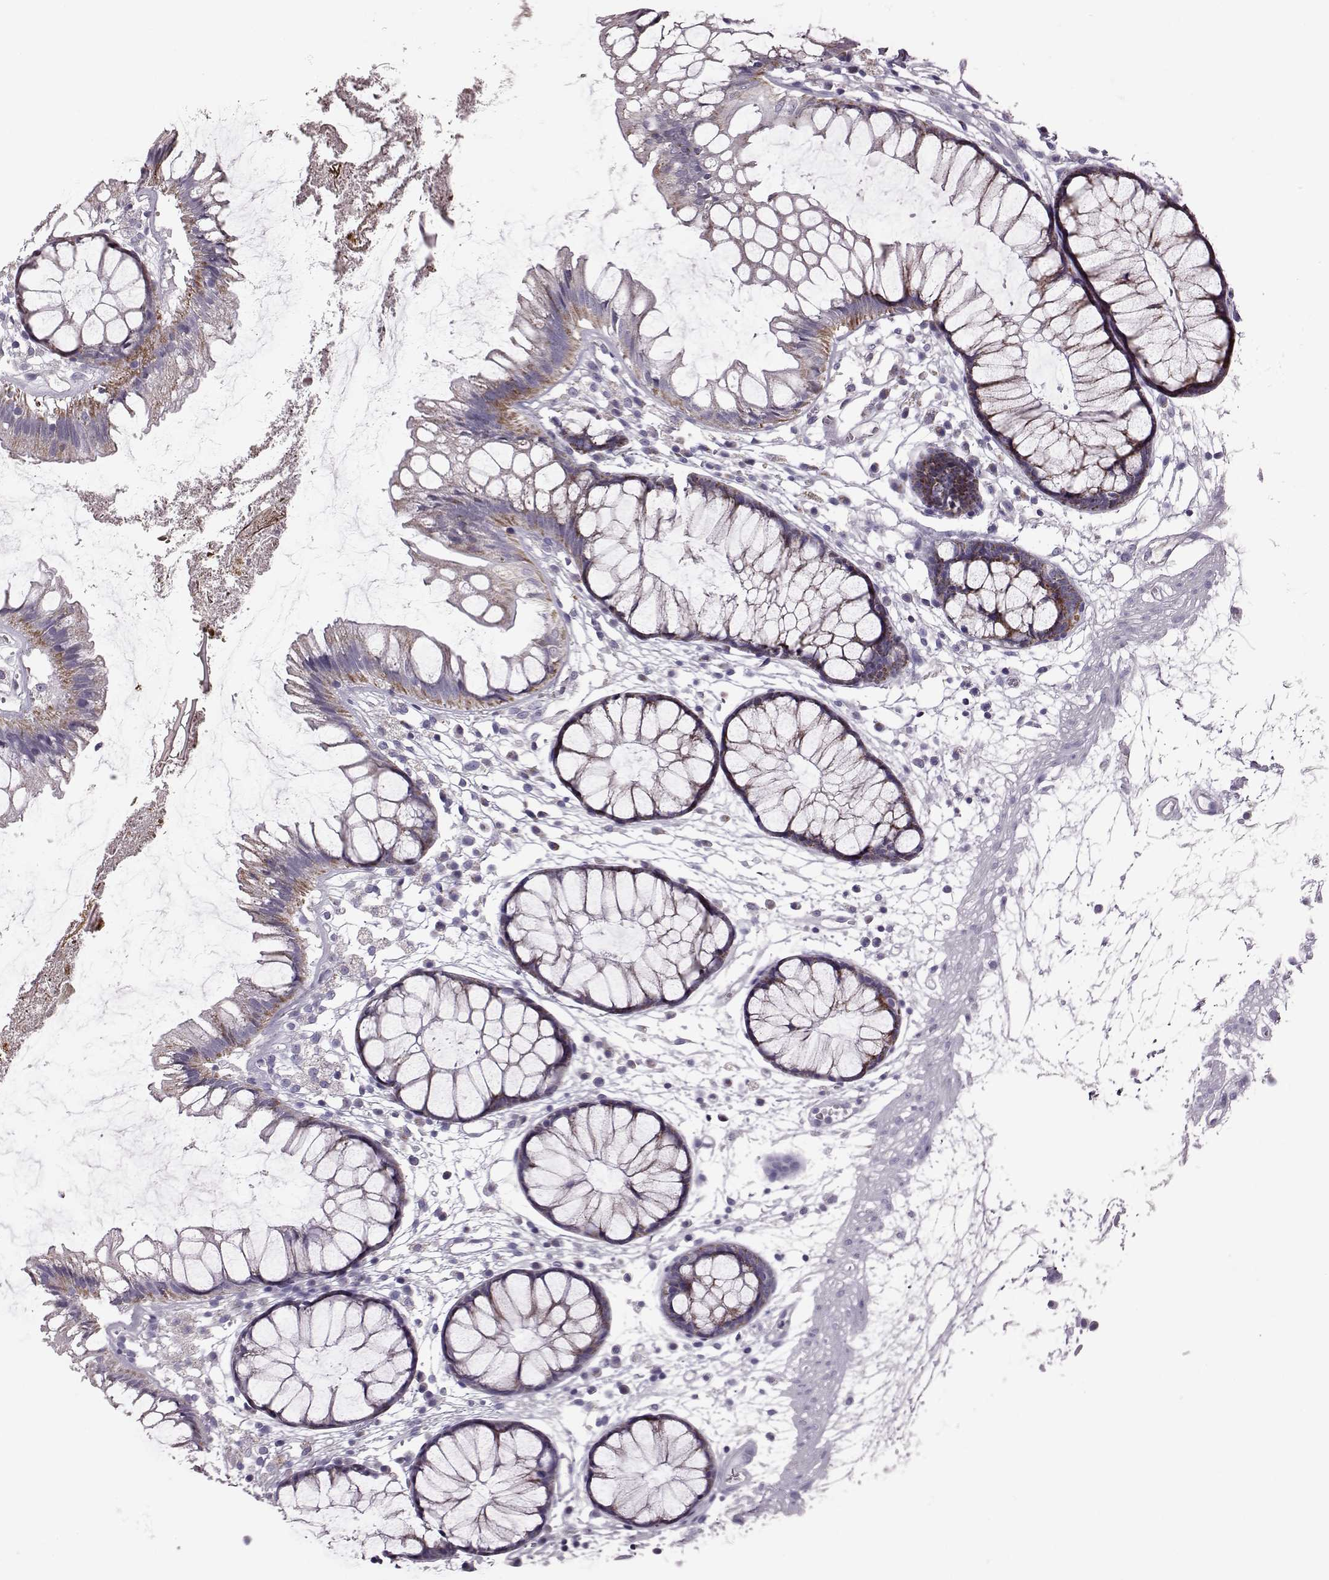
{"staining": {"intensity": "negative", "quantity": "none", "location": "none"}, "tissue": "colon", "cell_type": "Endothelial cells", "image_type": "normal", "snomed": [{"axis": "morphology", "description": "Normal tissue, NOS"}, {"axis": "morphology", "description": "Adenocarcinoma, NOS"}, {"axis": "topography", "description": "Colon"}], "caption": "Benign colon was stained to show a protein in brown. There is no significant staining in endothelial cells.", "gene": "RIMS2", "patient": {"sex": "male", "age": 65}}